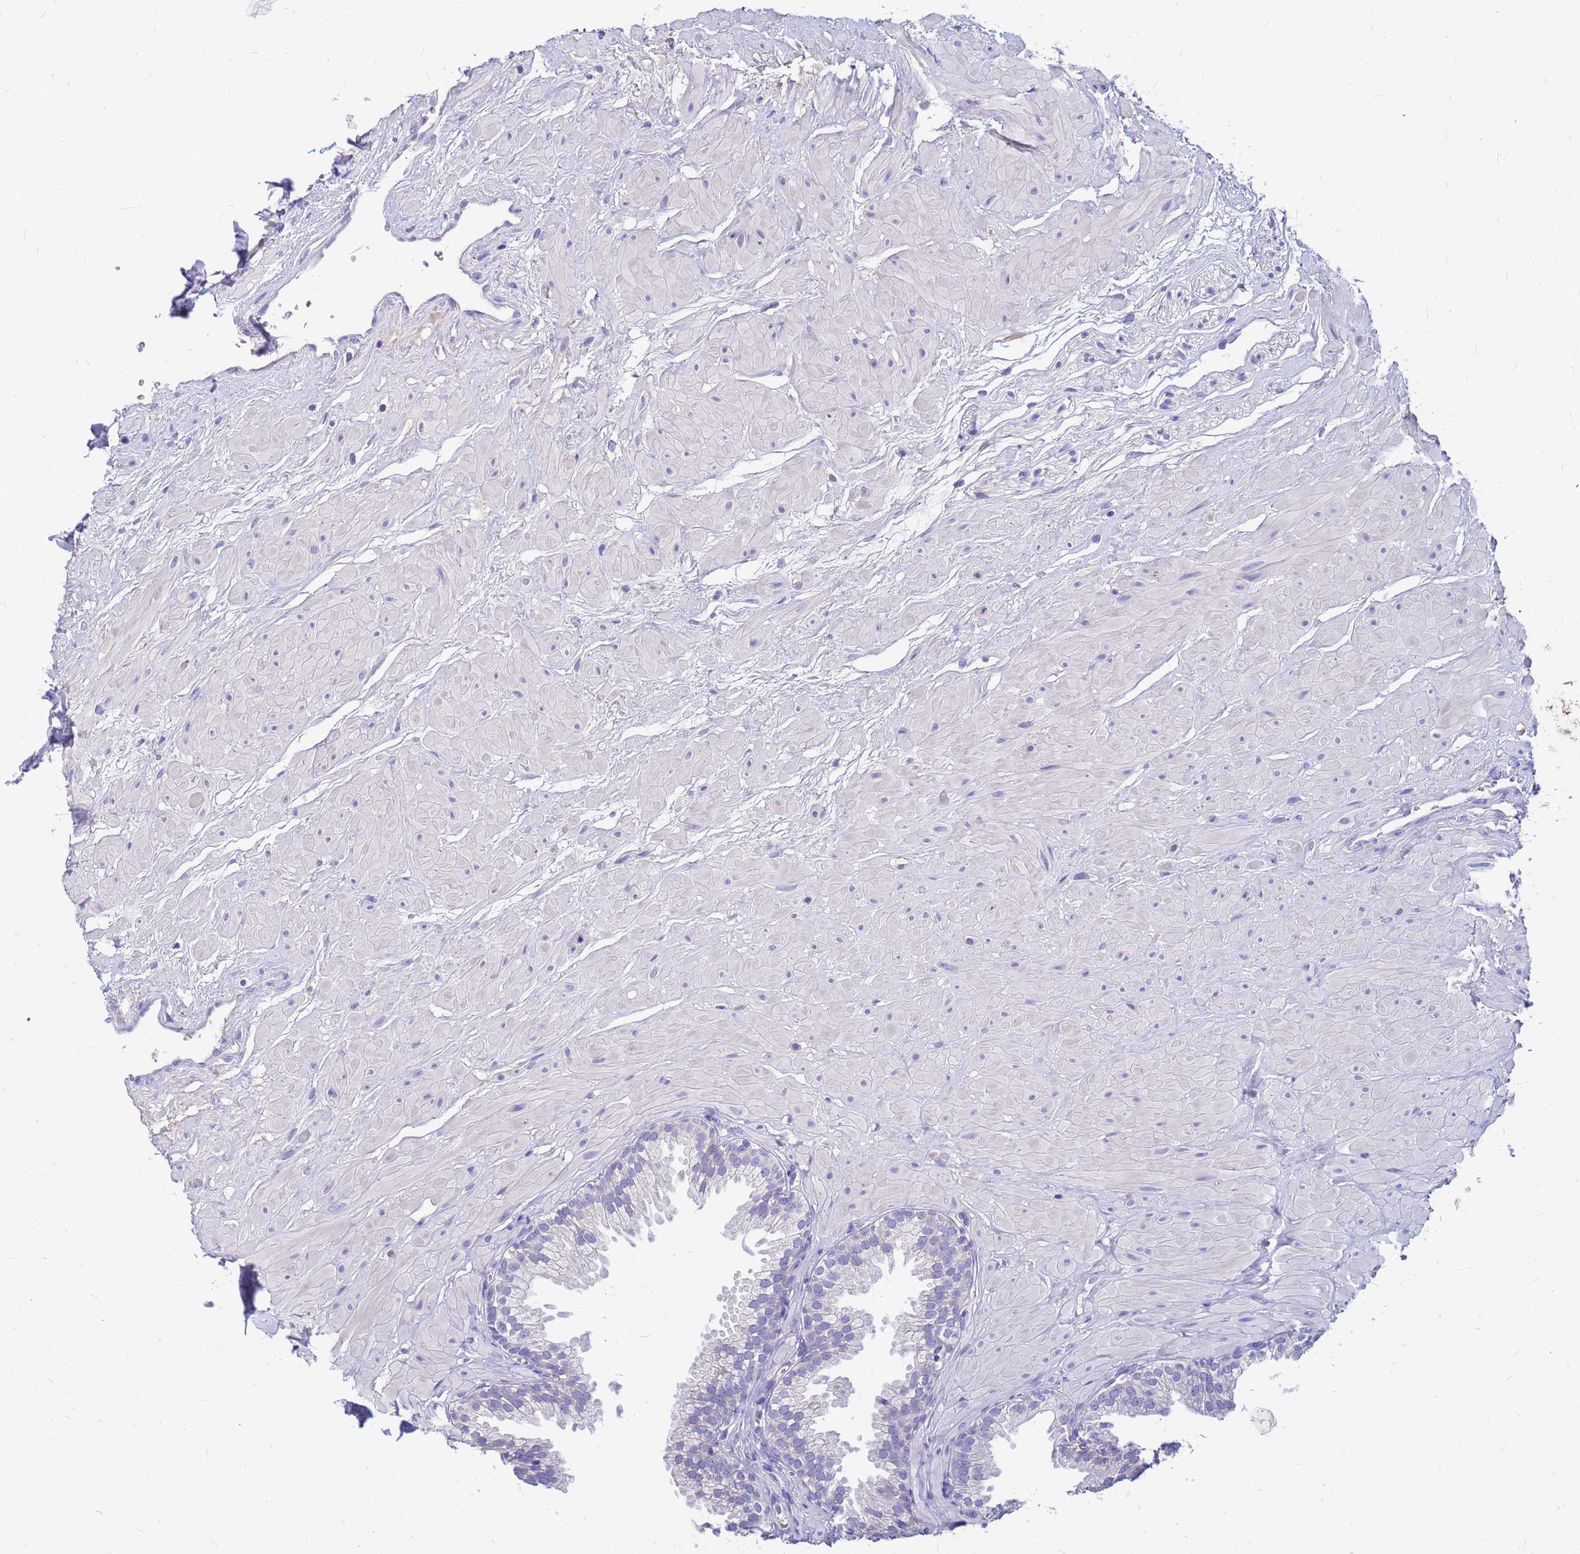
{"staining": {"intensity": "negative", "quantity": "none", "location": "none"}, "tissue": "prostate", "cell_type": "Glandular cells", "image_type": "normal", "snomed": [{"axis": "morphology", "description": "Normal tissue, NOS"}, {"axis": "topography", "description": "Prostate"}, {"axis": "topography", "description": "Peripheral nerve tissue"}], "caption": "There is no significant staining in glandular cells of prostate. (Immunohistochemistry (ihc), brightfield microscopy, high magnification).", "gene": "DPRX", "patient": {"sex": "male", "age": 55}}